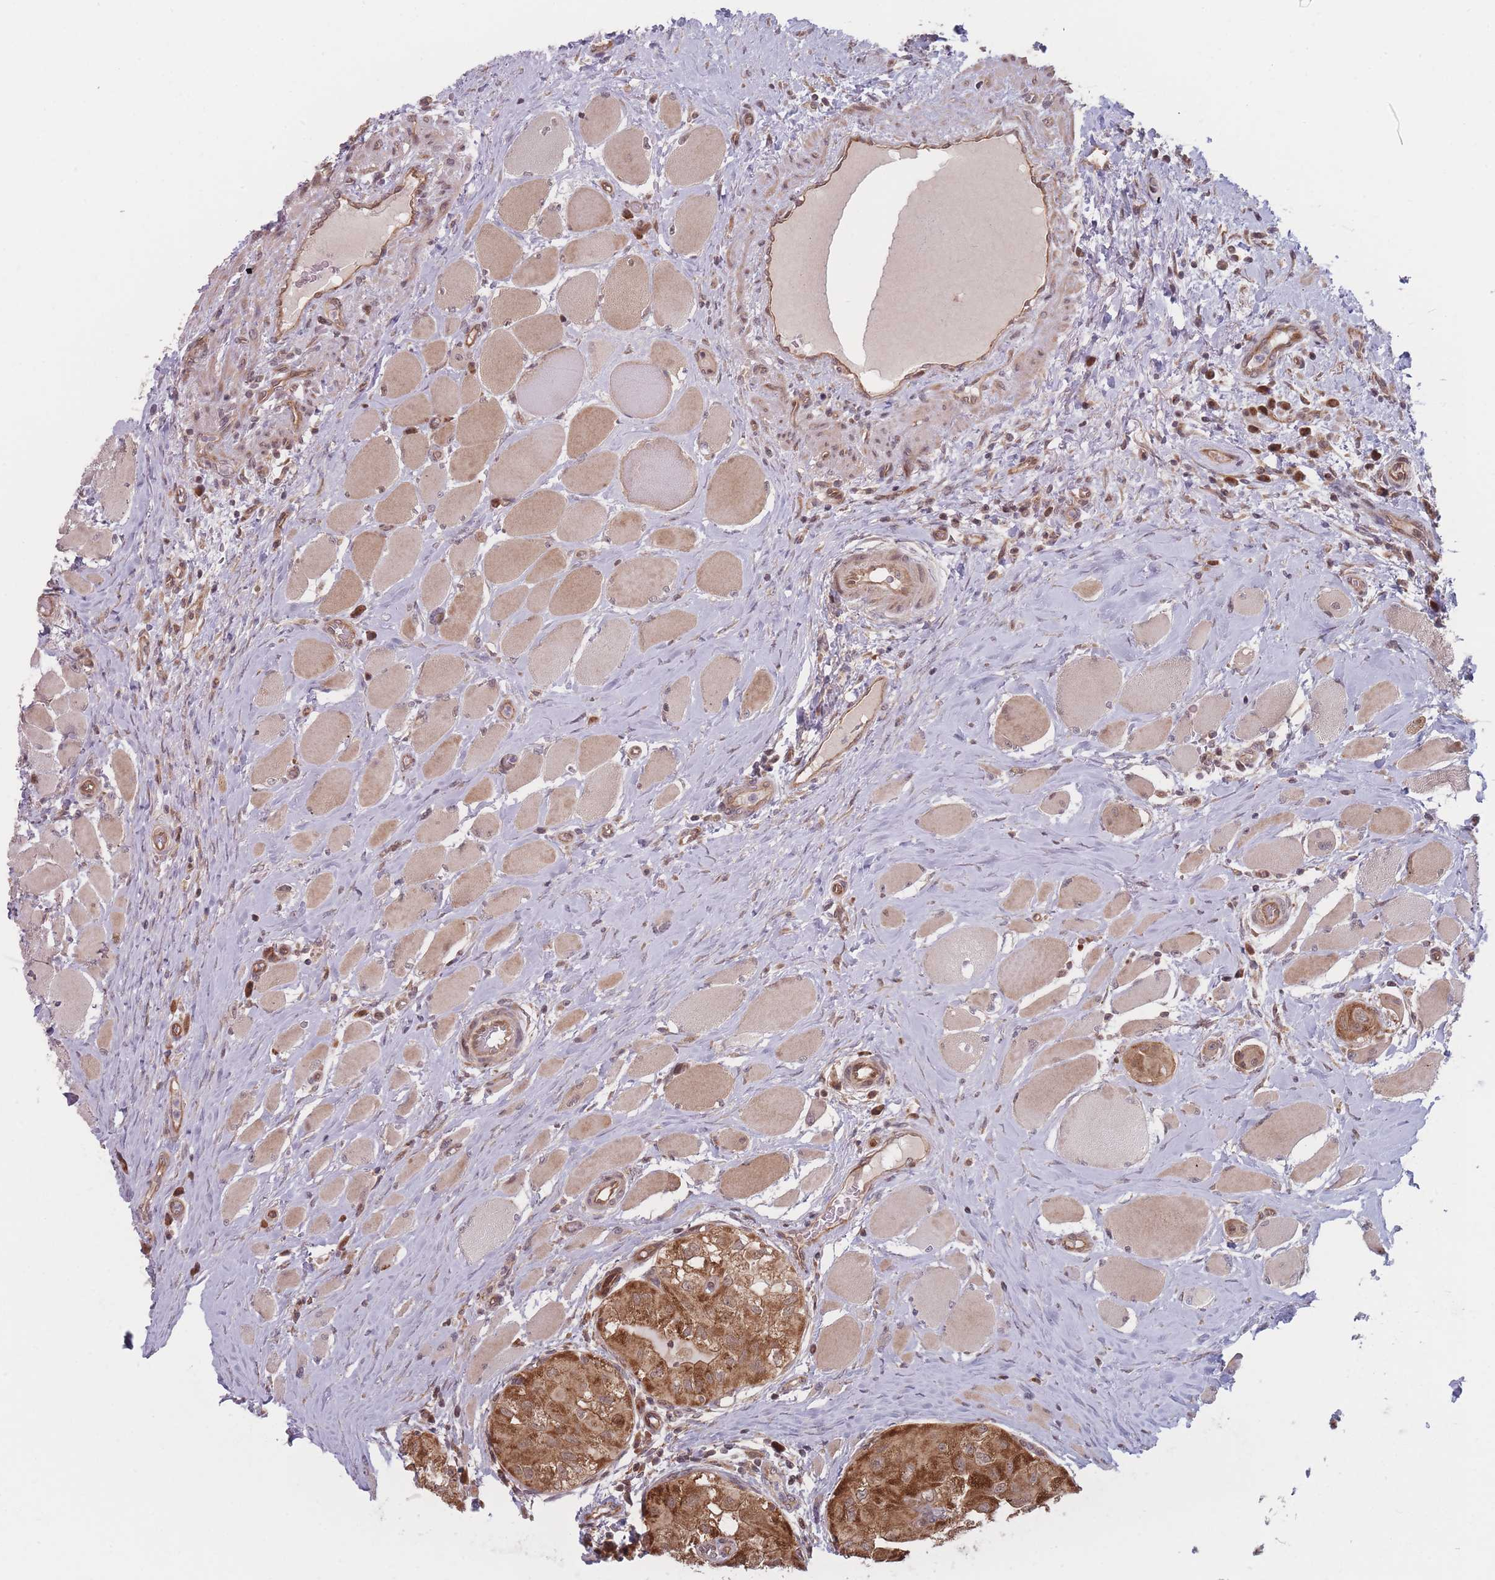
{"staining": {"intensity": "moderate", "quantity": ">75%", "location": "cytoplasmic/membranous"}, "tissue": "thyroid cancer", "cell_type": "Tumor cells", "image_type": "cancer", "snomed": [{"axis": "morphology", "description": "Papillary adenocarcinoma, NOS"}, {"axis": "topography", "description": "Thyroid gland"}], "caption": "Thyroid cancer stained for a protein shows moderate cytoplasmic/membranous positivity in tumor cells. (Brightfield microscopy of DAB IHC at high magnification).", "gene": "RPS18", "patient": {"sex": "female", "age": 59}}